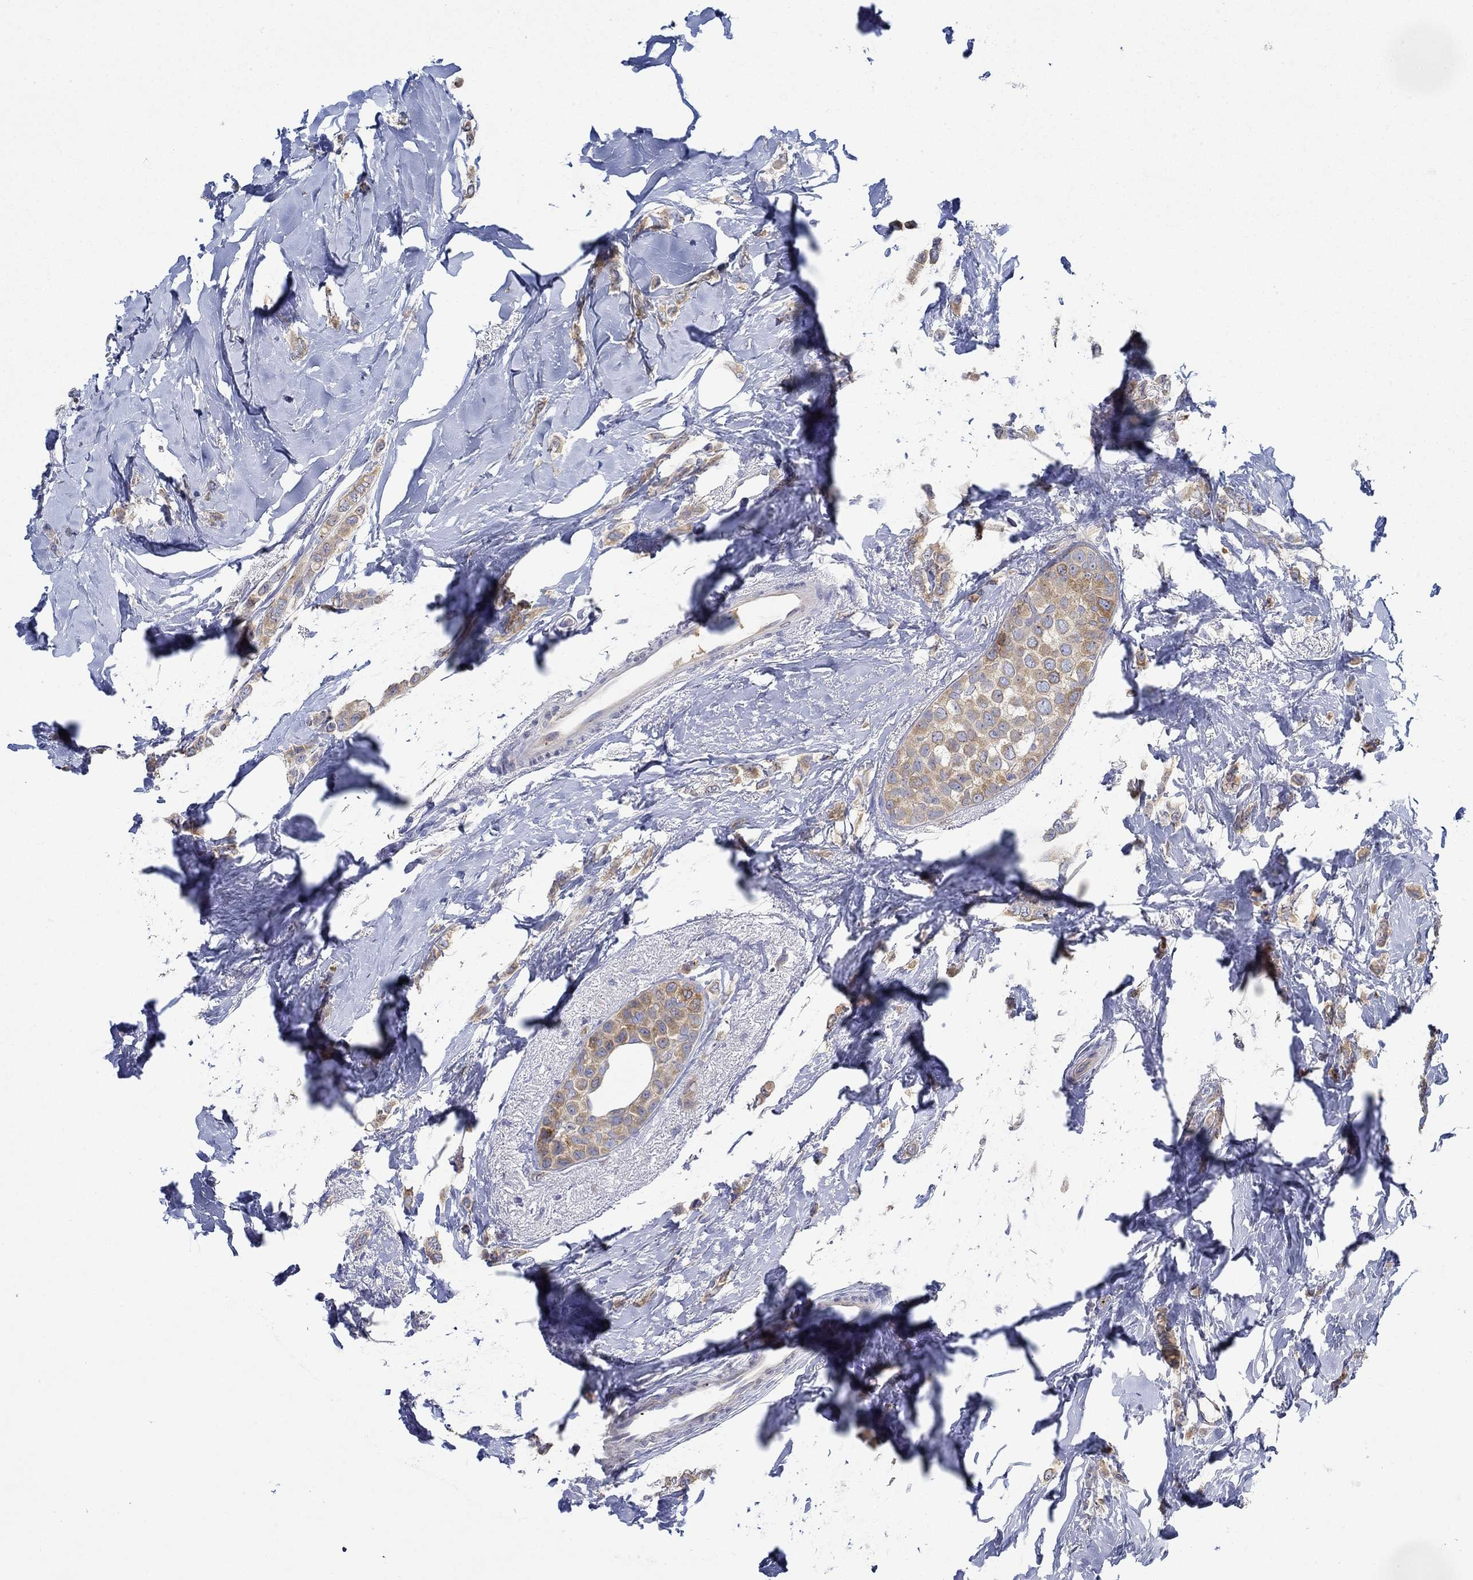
{"staining": {"intensity": "moderate", "quantity": "25%-75%", "location": "cytoplasmic/membranous"}, "tissue": "breast cancer", "cell_type": "Tumor cells", "image_type": "cancer", "snomed": [{"axis": "morphology", "description": "Lobular carcinoma"}, {"axis": "topography", "description": "Breast"}], "caption": "Protein staining by immunohistochemistry exhibits moderate cytoplasmic/membranous staining in approximately 25%-75% of tumor cells in breast cancer. Immunohistochemistry stains the protein of interest in brown and the nuclei are stained blue.", "gene": "SLC27A3", "patient": {"sex": "female", "age": 66}}